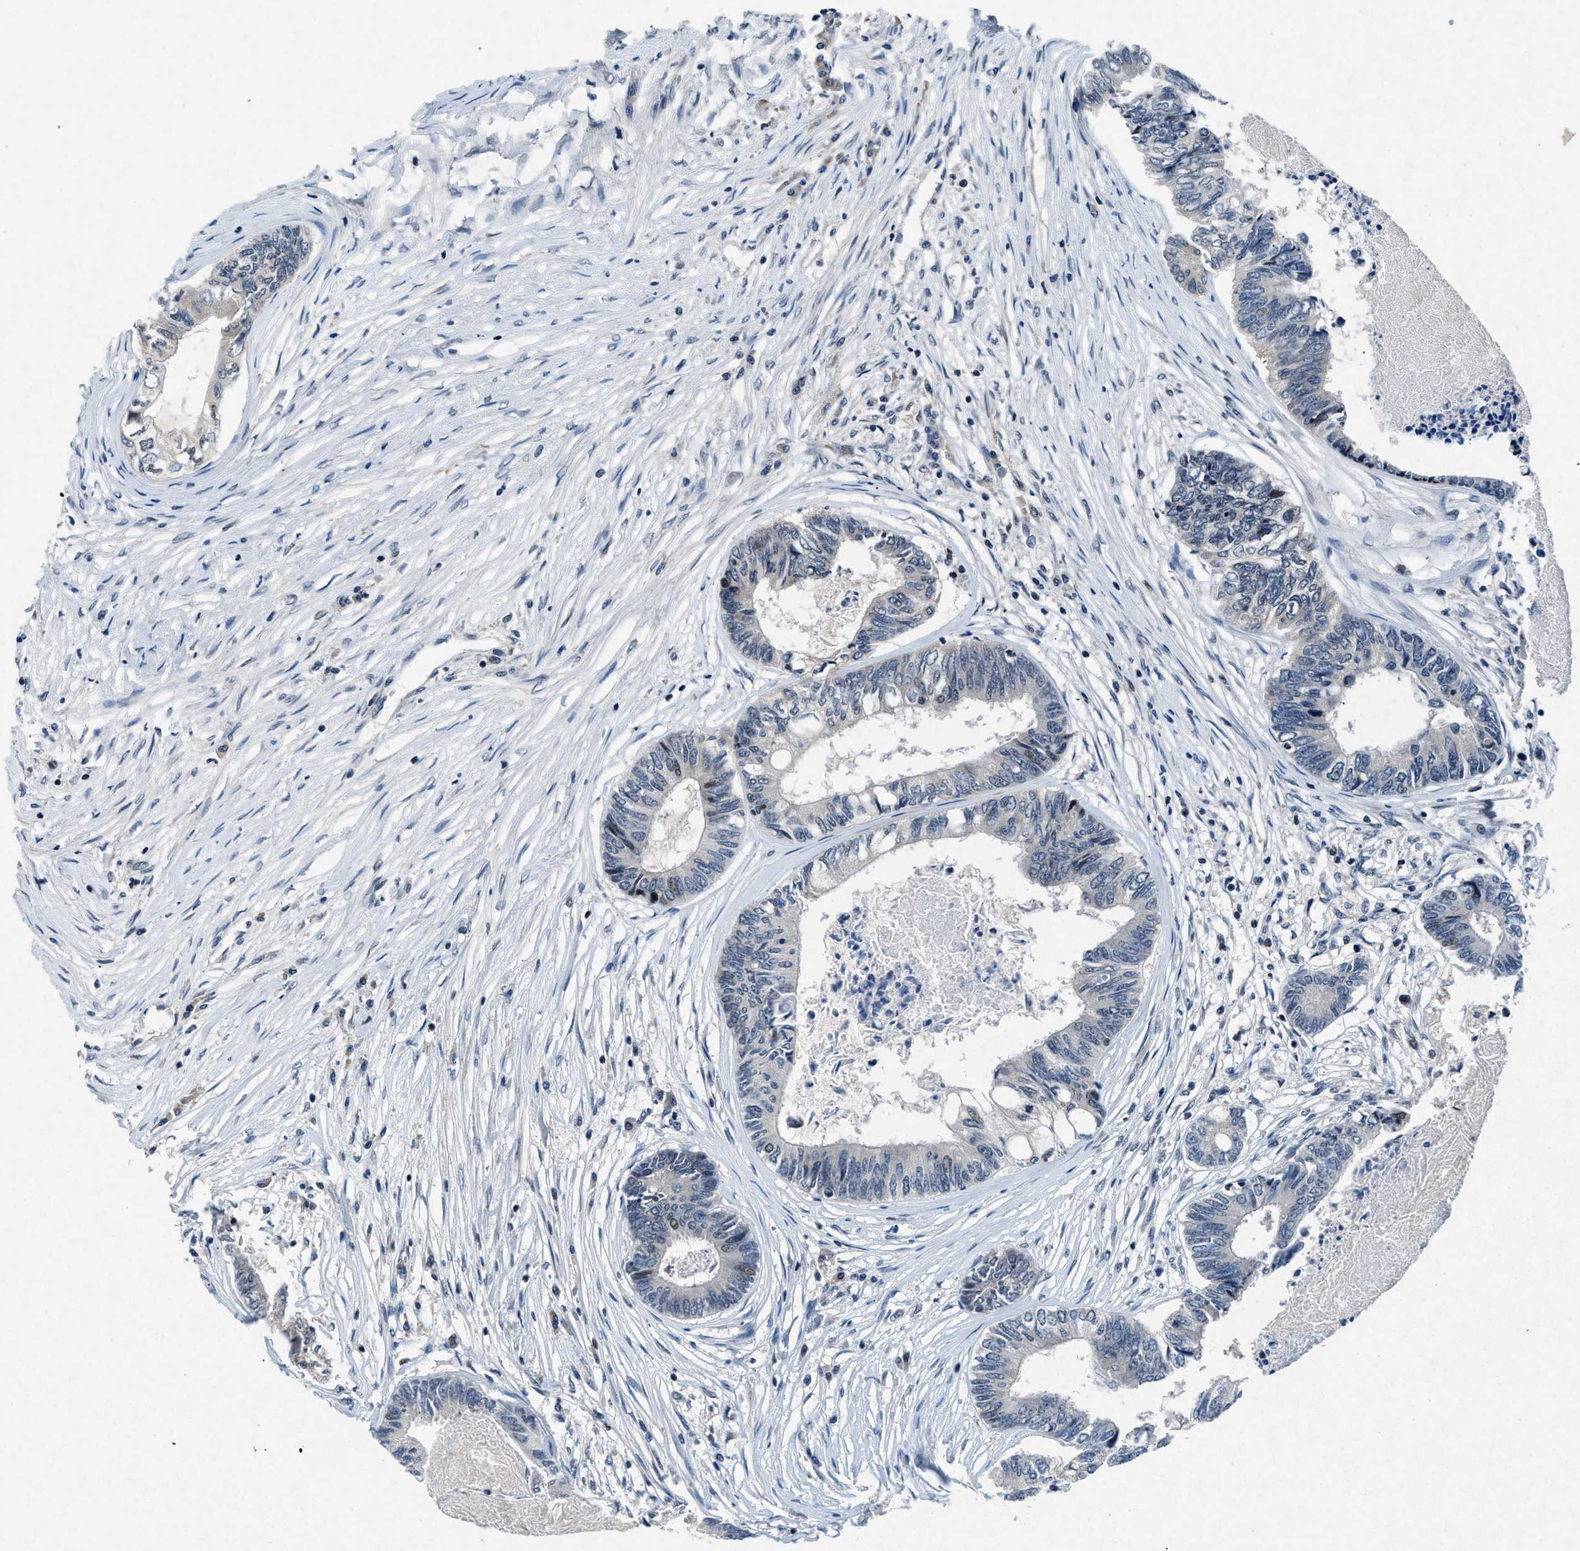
{"staining": {"intensity": "moderate", "quantity": "<25%", "location": "nuclear"}, "tissue": "colorectal cancer", "cell_type": "Tumor cells", "image_type": "cancer", "snomed": [{"axis": "morphology", "description": "Adenocarcinoma, NOS"}, {"axis": "topography", "description": "Rectum"}], "caption": "Adenocarcinoma (colorectal) was stained to show a protein in brown. There is low levels of moderate nuclear positivity in about <25% of tumor cells.", "gene": "PHLDA1", "patient": {"sex": "male", "age": 63}}